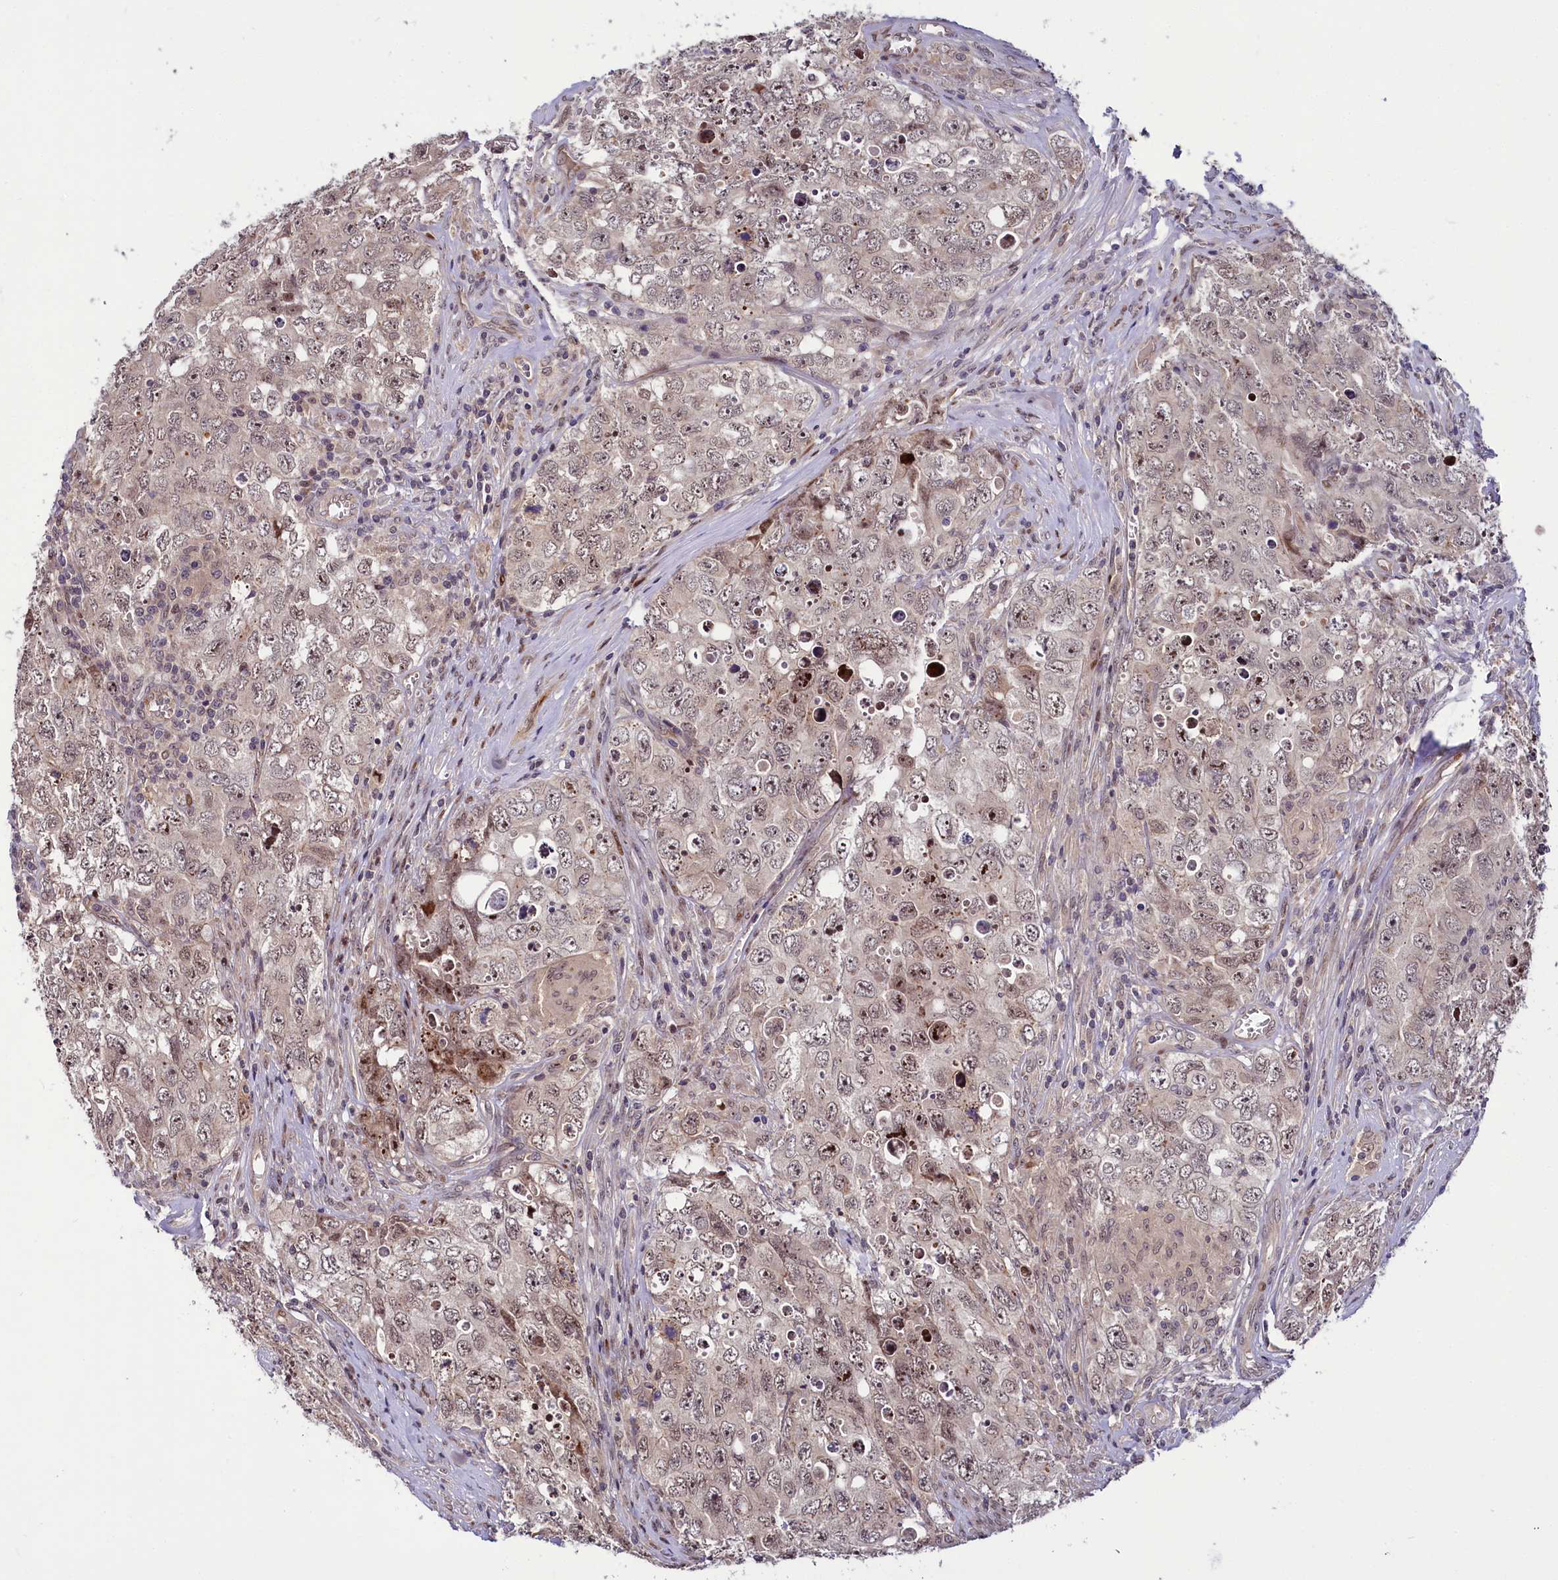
{"staining": {"intensity": "moderate", "quantity": "25%-75%", "location": "nuclear"}, "tissue": "testis cancer", "cell_type": "Tumor cells", "image_type": "cancer", "snomed": [{"axis": "morphology", "description": "Seminoma, NOS"}, {"axis": "morphology", "description": "Carcinoma, Embryonal, NOS"}, {"axis": "topography", "description": "Testis"}], "caption": "Immunohistochemistry staining of testis seminoma, which reveals medium levels of moderate nuclear positivity in approximately 25%-75% of tumor cells indicating moderate nuclear protein expression. The staining was performed using DAB (brown) for protein detection and nuclei were counterstained in hematoxylin (blue).", "gene": "N4BP2L1", "patient": {"sex": "male", "age": 43}}